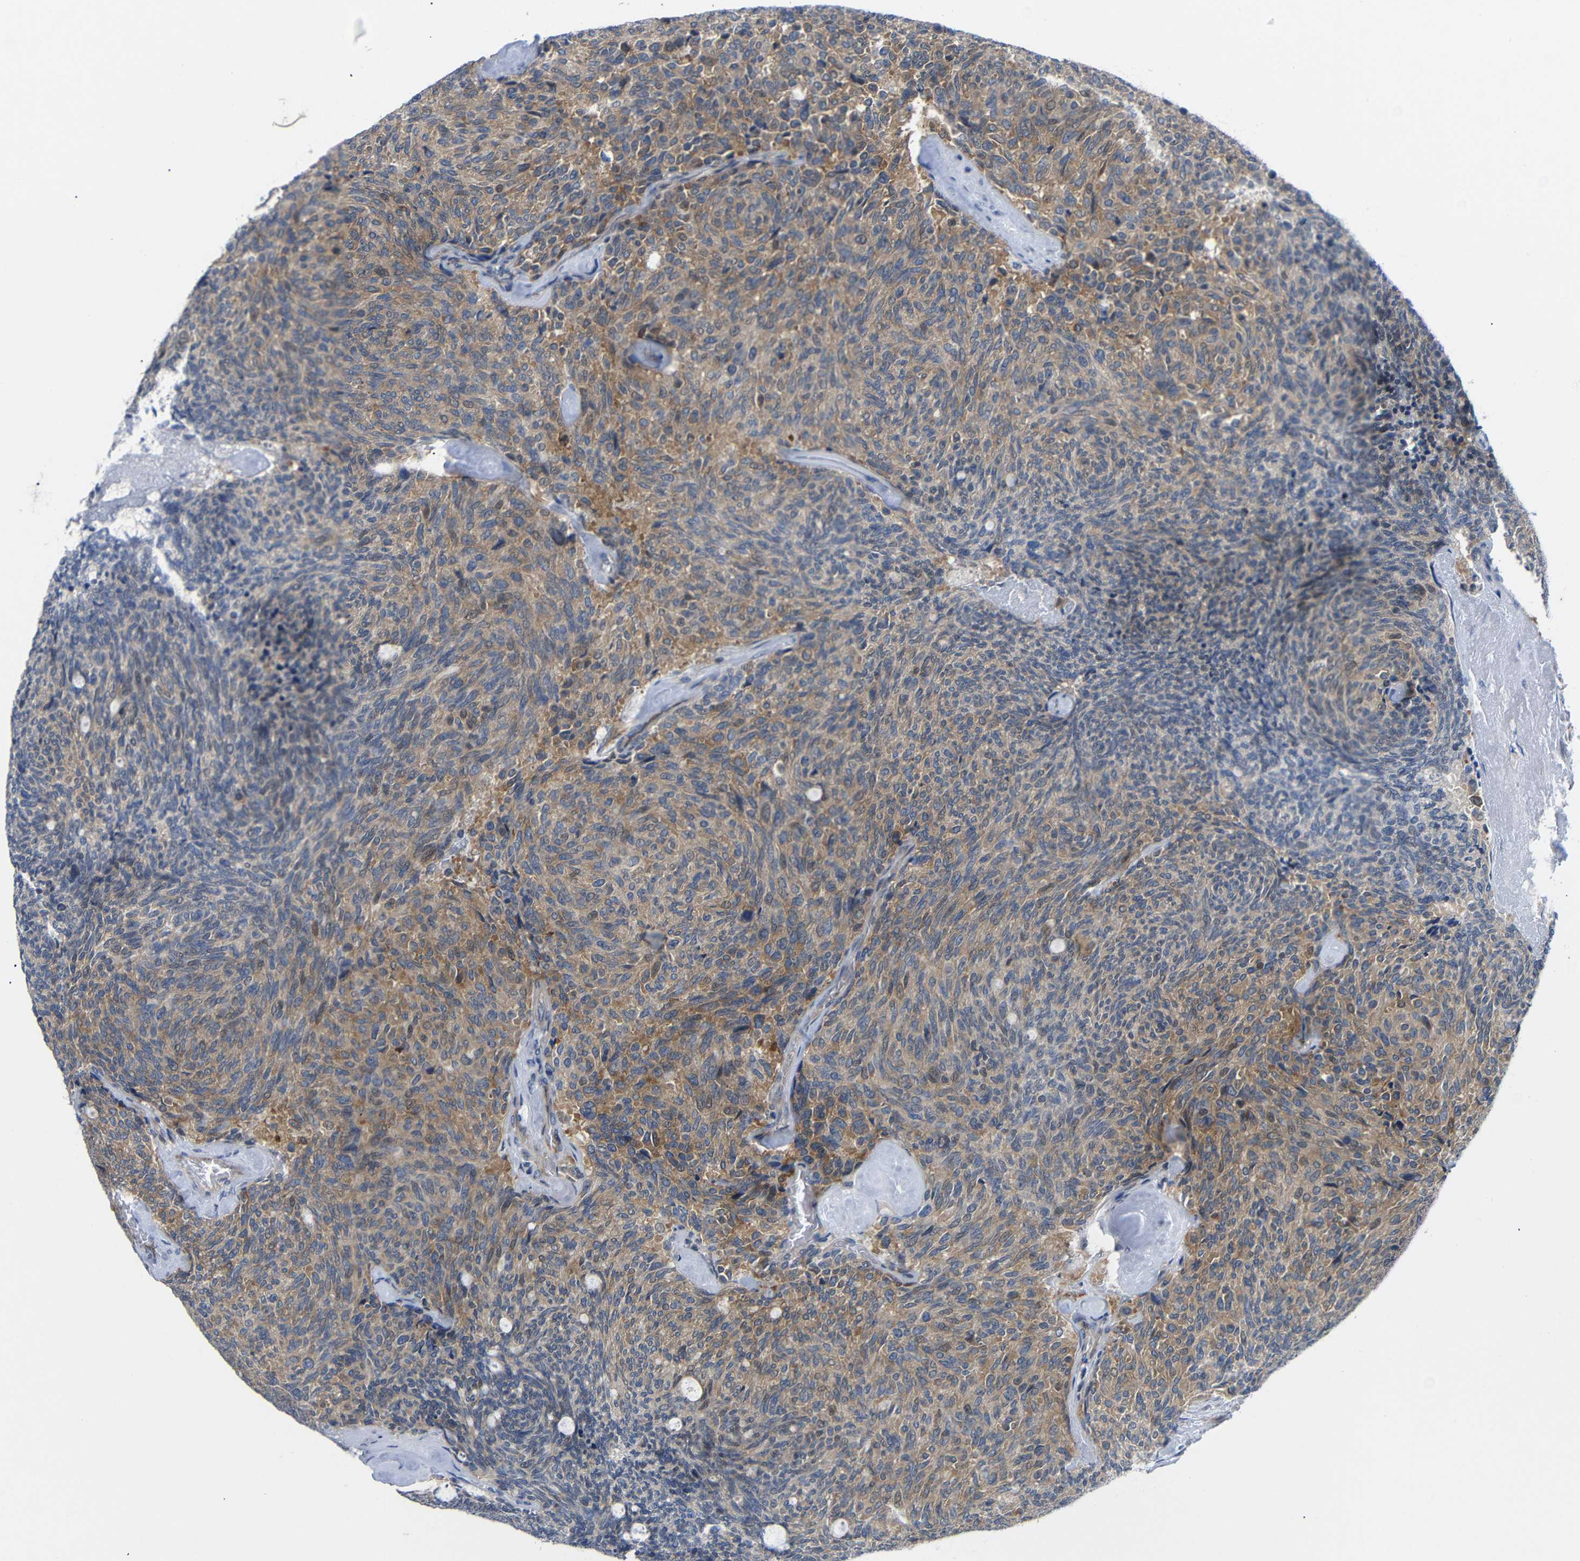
{"staining": {"intensity": "moderate", "quantity": ">75%", "location": "cytoplasmic/membranous"}, "tissue": "carcinoid", "cell_type": "Tumor cells", "image_type": "cancer", "snomed": [{"axis": "morphology", "description": "Carcinoid, malignant, NOS"}, {"axis": "topography", "description": "Pancreas"}], "caption": "Human carcinoid stained with a brown dye exhibits moderate cytoplasmic/membranous positive staining in about >75% of tumor cells.", "gene": "CMTM1", "patient": {"sex": "female", "age": 54}}